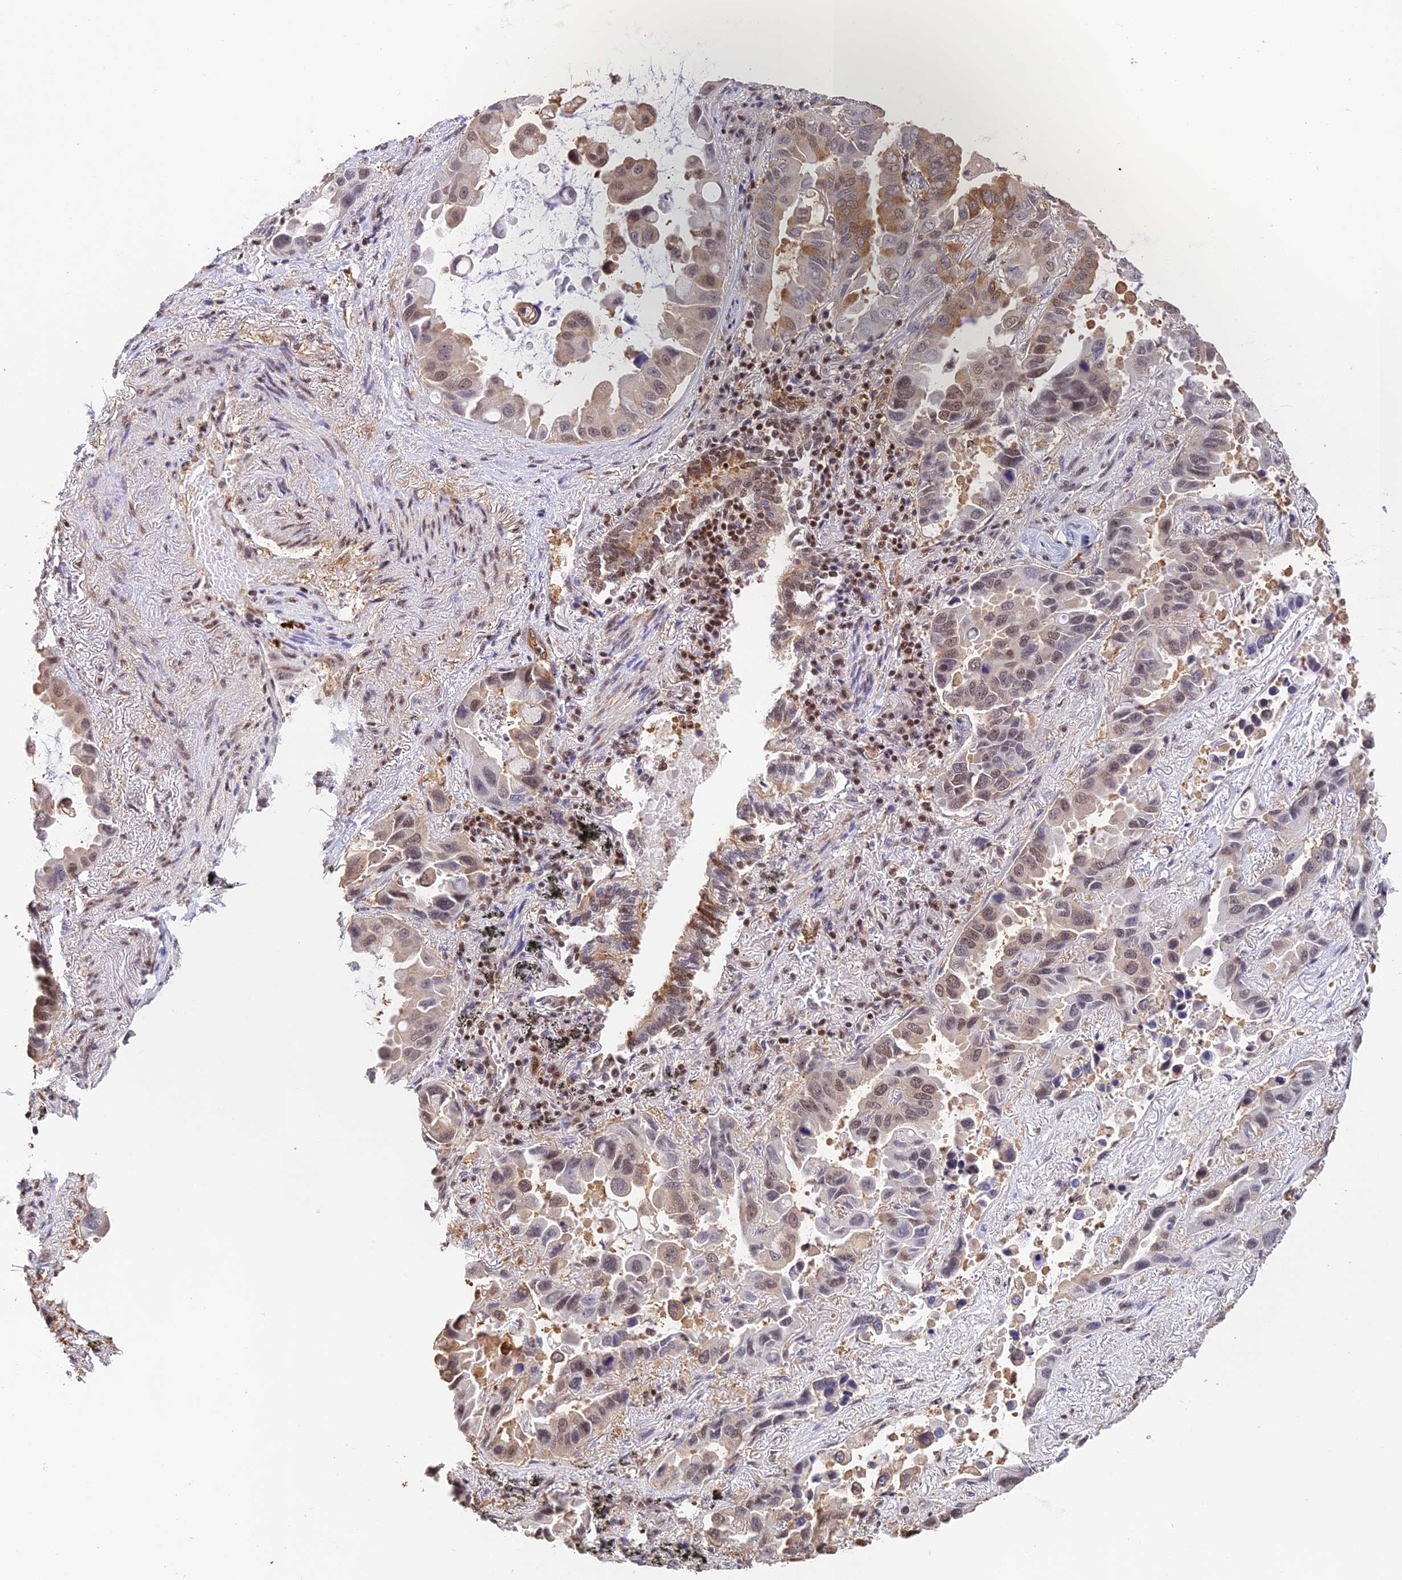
{"staining": {"intensity": "moderate", "quantity": ">75%", "location": "nuclear"}, "tissue": "lung cancer", "cell_type": "Tumor cells", "image_type": "cancer", "snomed": [{"axis": "morphology", "description": "Adenocarcinoma, NOS"}, {"axis": "topography", "description": "Lung"}], "caption": "Immunohistochemical staining of human lung cancer displays medium levels of moderate nuclear protein expression in approximately >75% of tumor cells. (DAB (3,3'-diaminobenzidine) = brown stain, brightfield microscopy at high magnification).", "gene": "THAP11", "patient": {"sex": "male", "age": 64}}